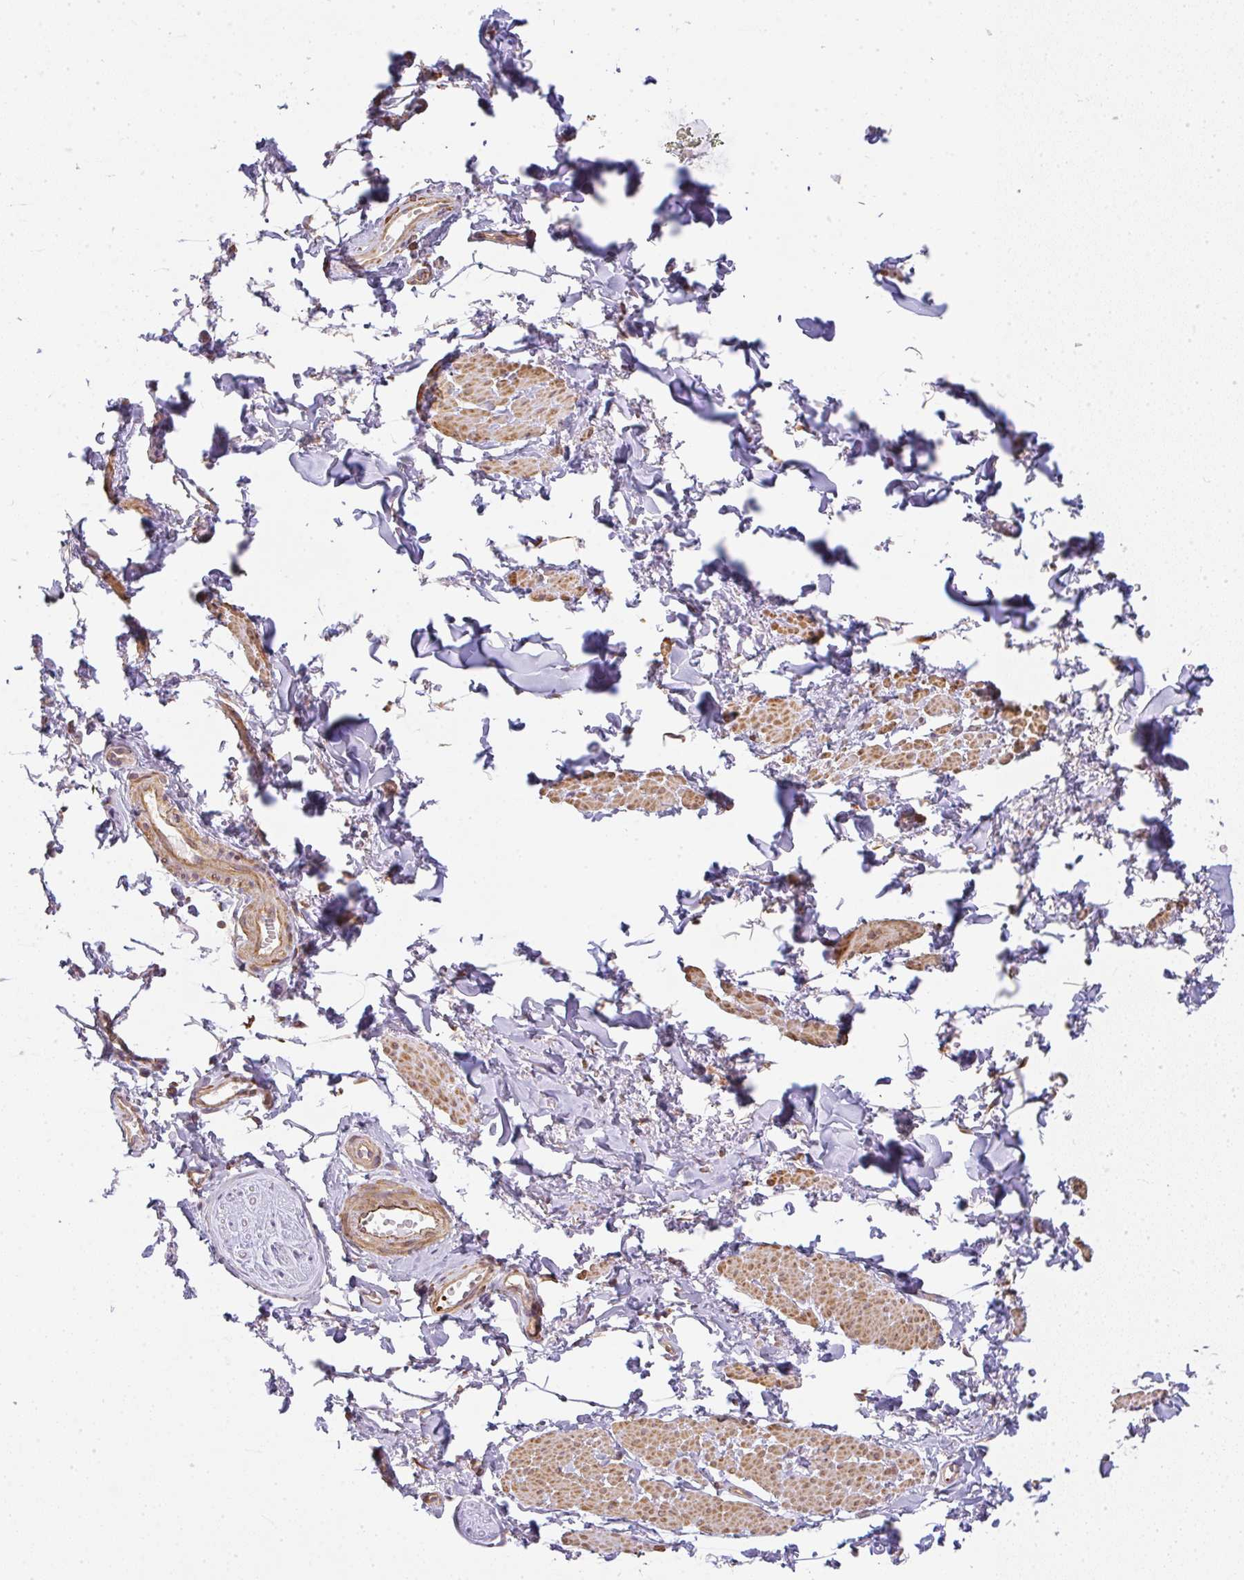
{"staining": {"intensity": "negative", "quantity": "none", "location": "none"}, "tissue": "adipose tissue", "cell_type": "Adipocytes", "image_type": "normal", "snomed": [{"axis": "morphology", "description": "Normal tissue, NOS"}, {"axis": "topography", "description": "Vulva"}, {"axis": "topography", "description": "Peripheral nerve tissue"}], "caption": "Immunohistochemistry (IHC) image of normal adipose tissue: human adipose tissue stained with DAB reveals no significant protein positivity in adipocytes.", "gene": "SULF1", "patient": {"sex": "female", "age": 66}}